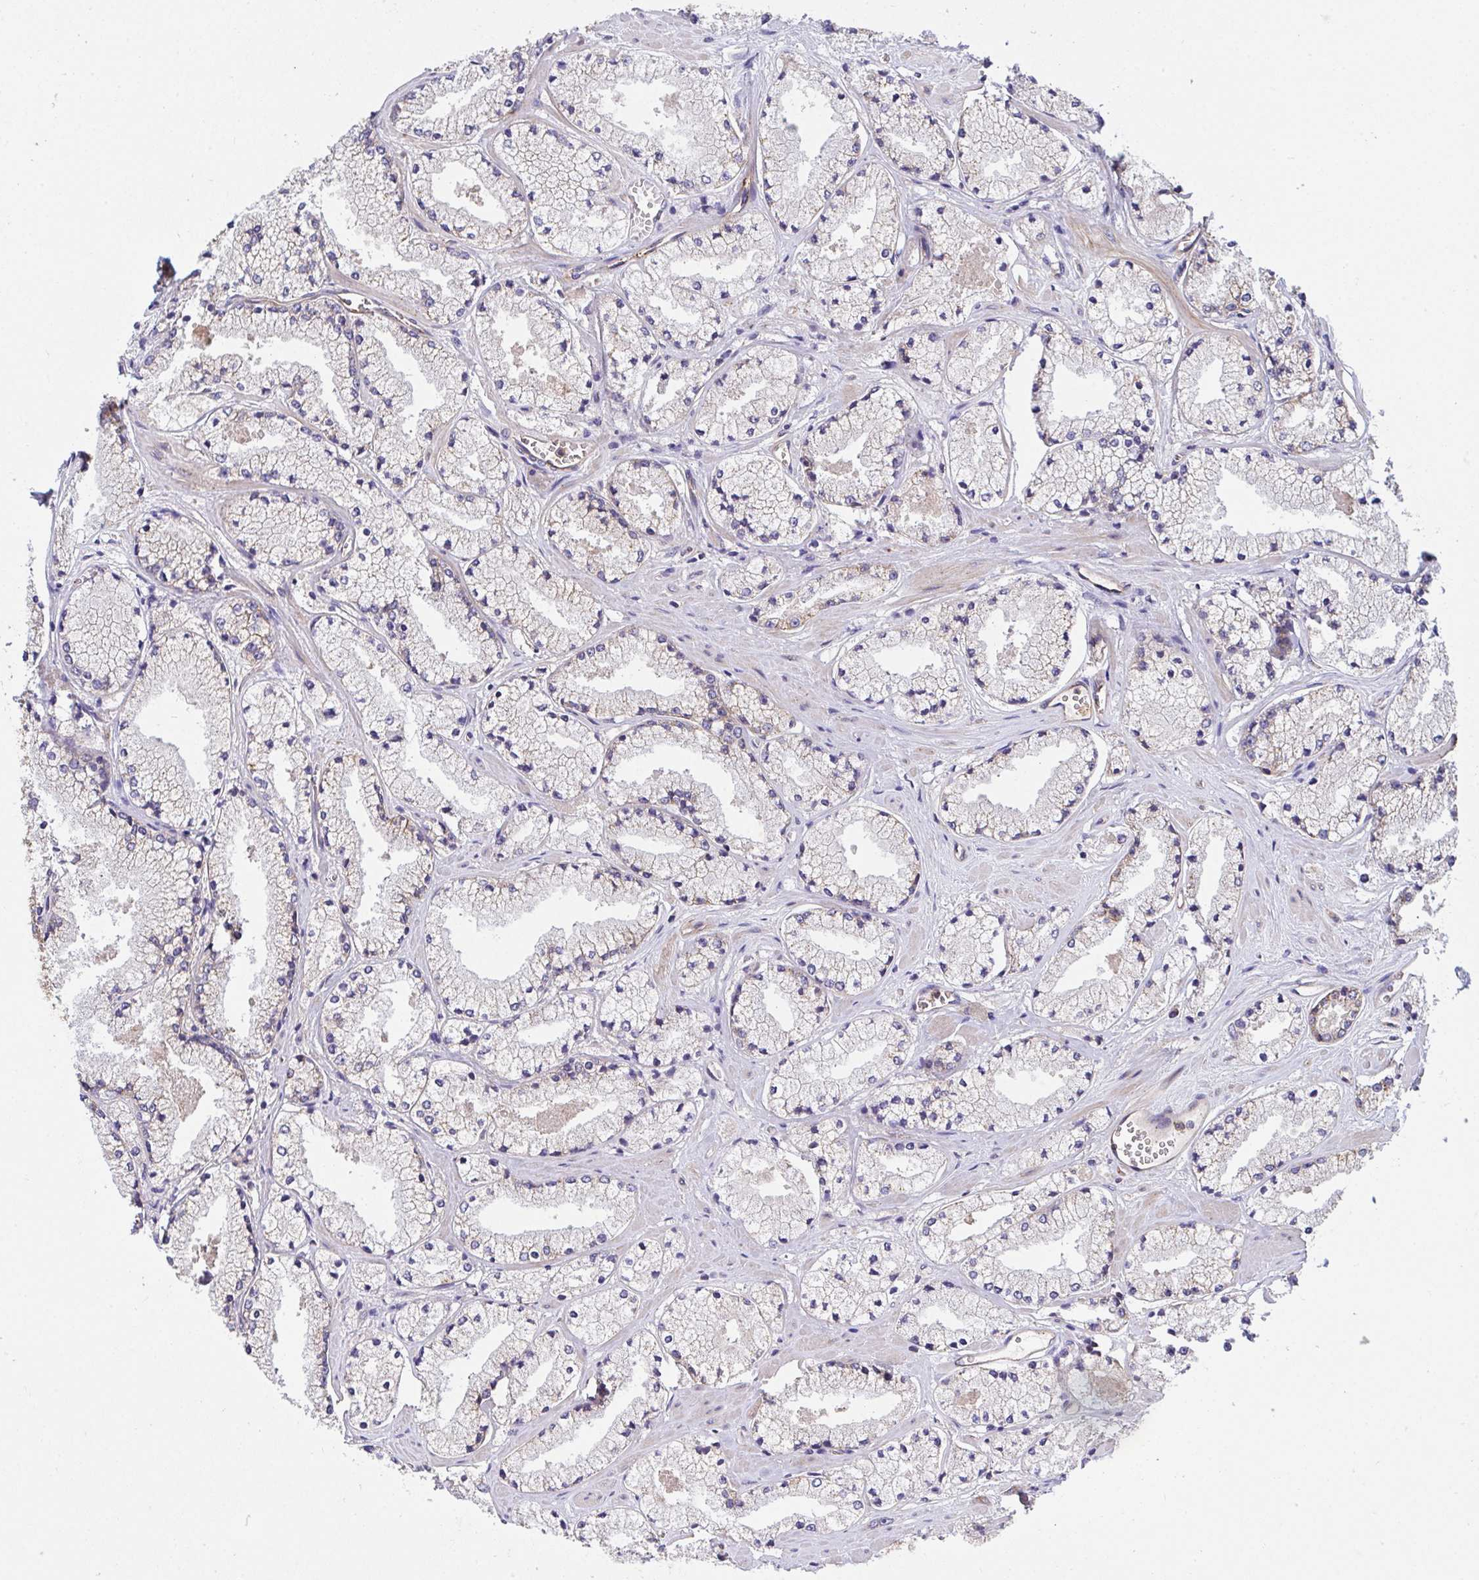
{"staining": {"intensity": "weak", "quantity": "25%-75%", "location": "cytoplasmic/membranous"}, "tissue": "prostate cancer", "cell_type": "Tumor cells", "image_type": "cancer", "snomed": [{"axis": "morphology", "description": "Adenocarcinoma, High grade"}, {"axis": "topography", "description": "Prostate"}], "caption": "Immunohistochemistry (IHC) (DAB (3,3'-diaminobenzidine)) staining of prostate high-grade adenocarcinoma displays weak cytoplasmic/membranous protein positivity in about 25%-75% of tumor cells. Using DAB (3,3'-diaminobenzidine) (brown) and hematoxylin (blue) stains, captured at high magnification using brightfield microscopy.", "gene": "C4orf36", "patient": {"sex": "male", "age": 63}}